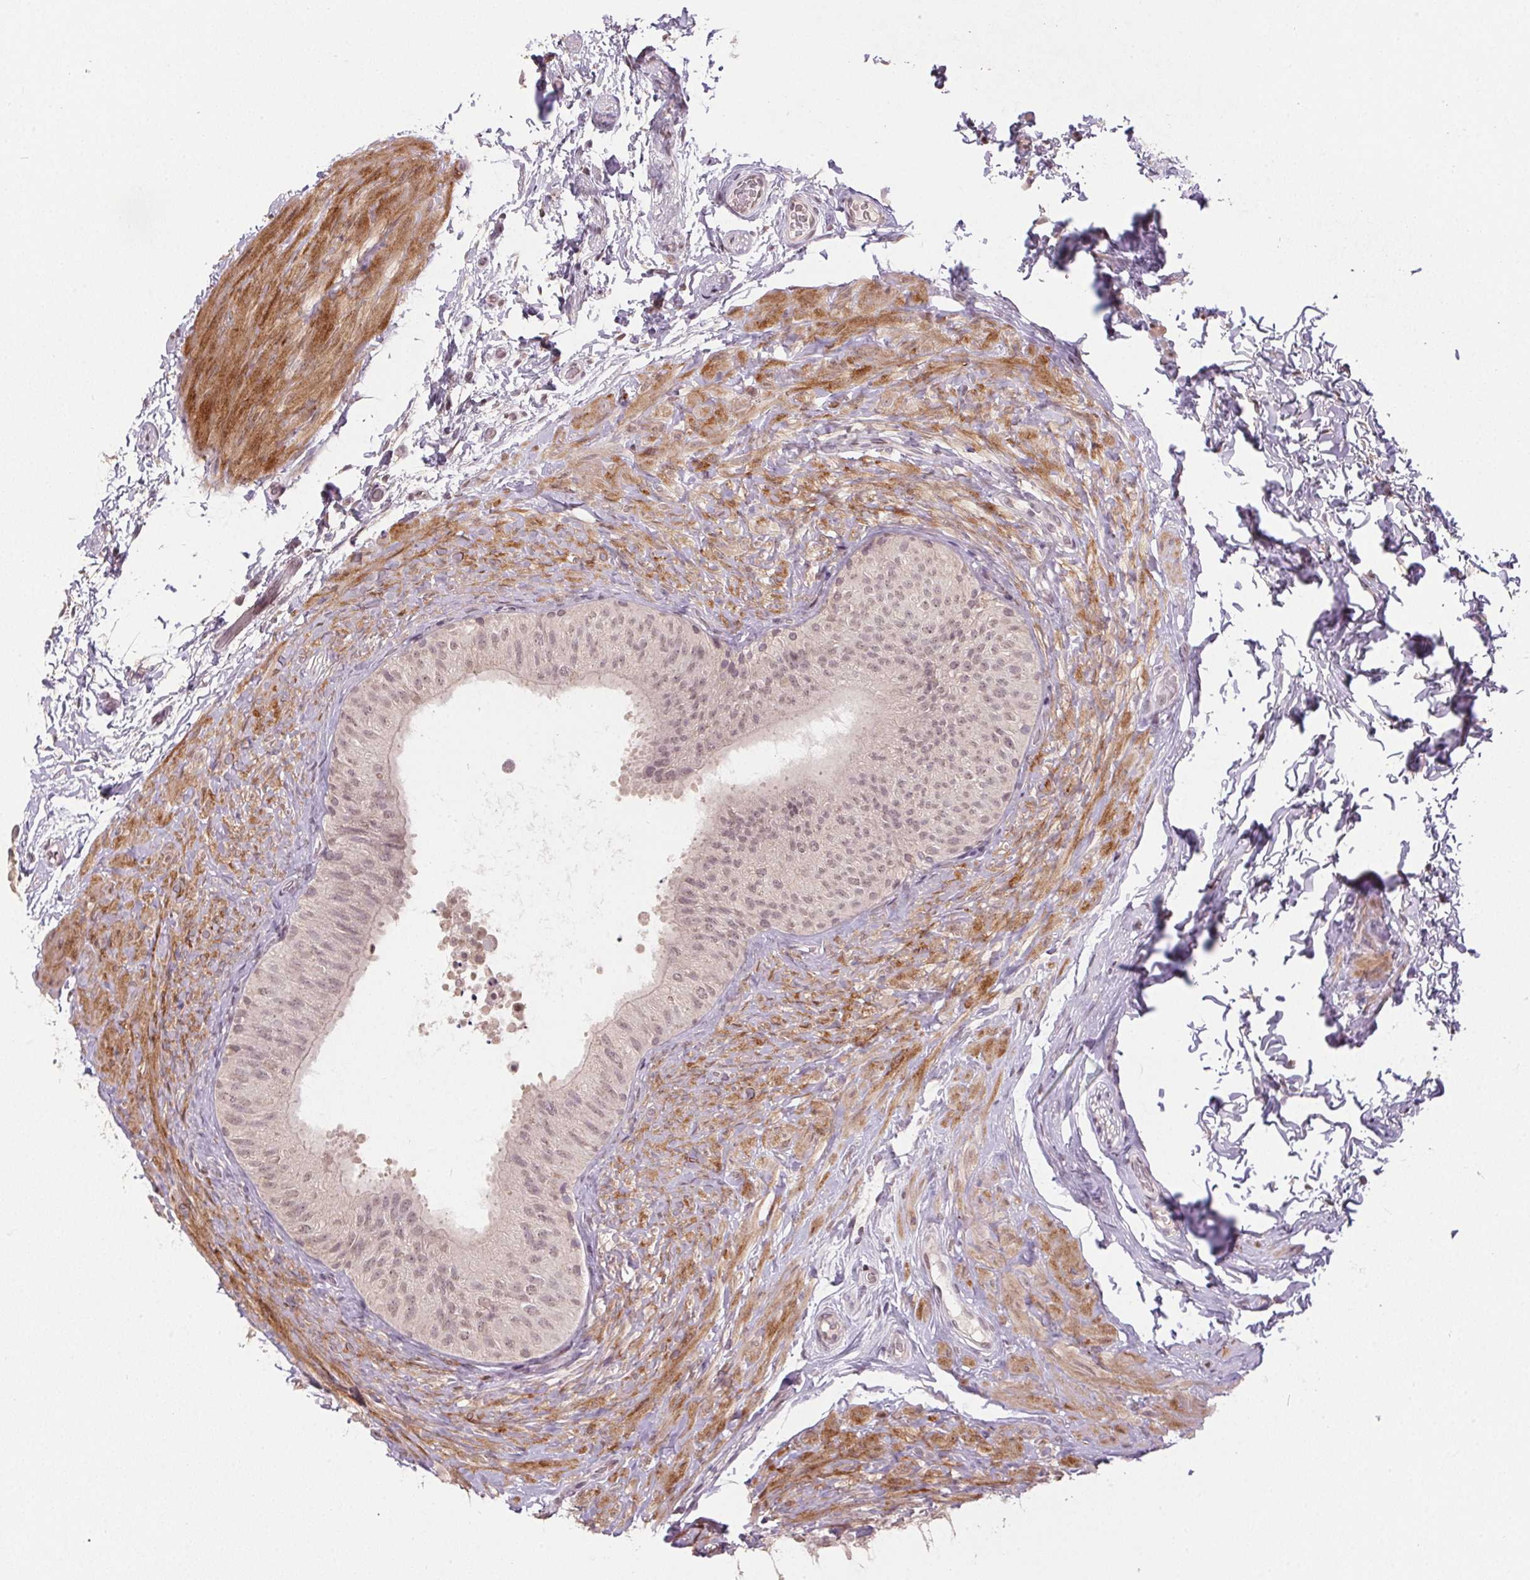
{"staining": {"intensity": "negative", "quantity": "none", "location": "none"}, "tissue": "epididymis", "cell_type": "Glandular cells", "image_type": "normal", "snomed": [{"axis": "morphology", "description": "Normal tissue, NOS"}, {"axis": "topography", "description": "Epididymis, spermatic cord, NOS"}, {"axis": "topography", "description": "Epididymis"}], "caption": "This image is of benign epididymis stained with immunohistochemistry to label a protein in brown with the nuclei are counter-stained blue. There is no expression in glandular cells. Nuclei are stained in blue.", "gene": "PPP4R4", "patient": {"sex": "male", "age": 31}}